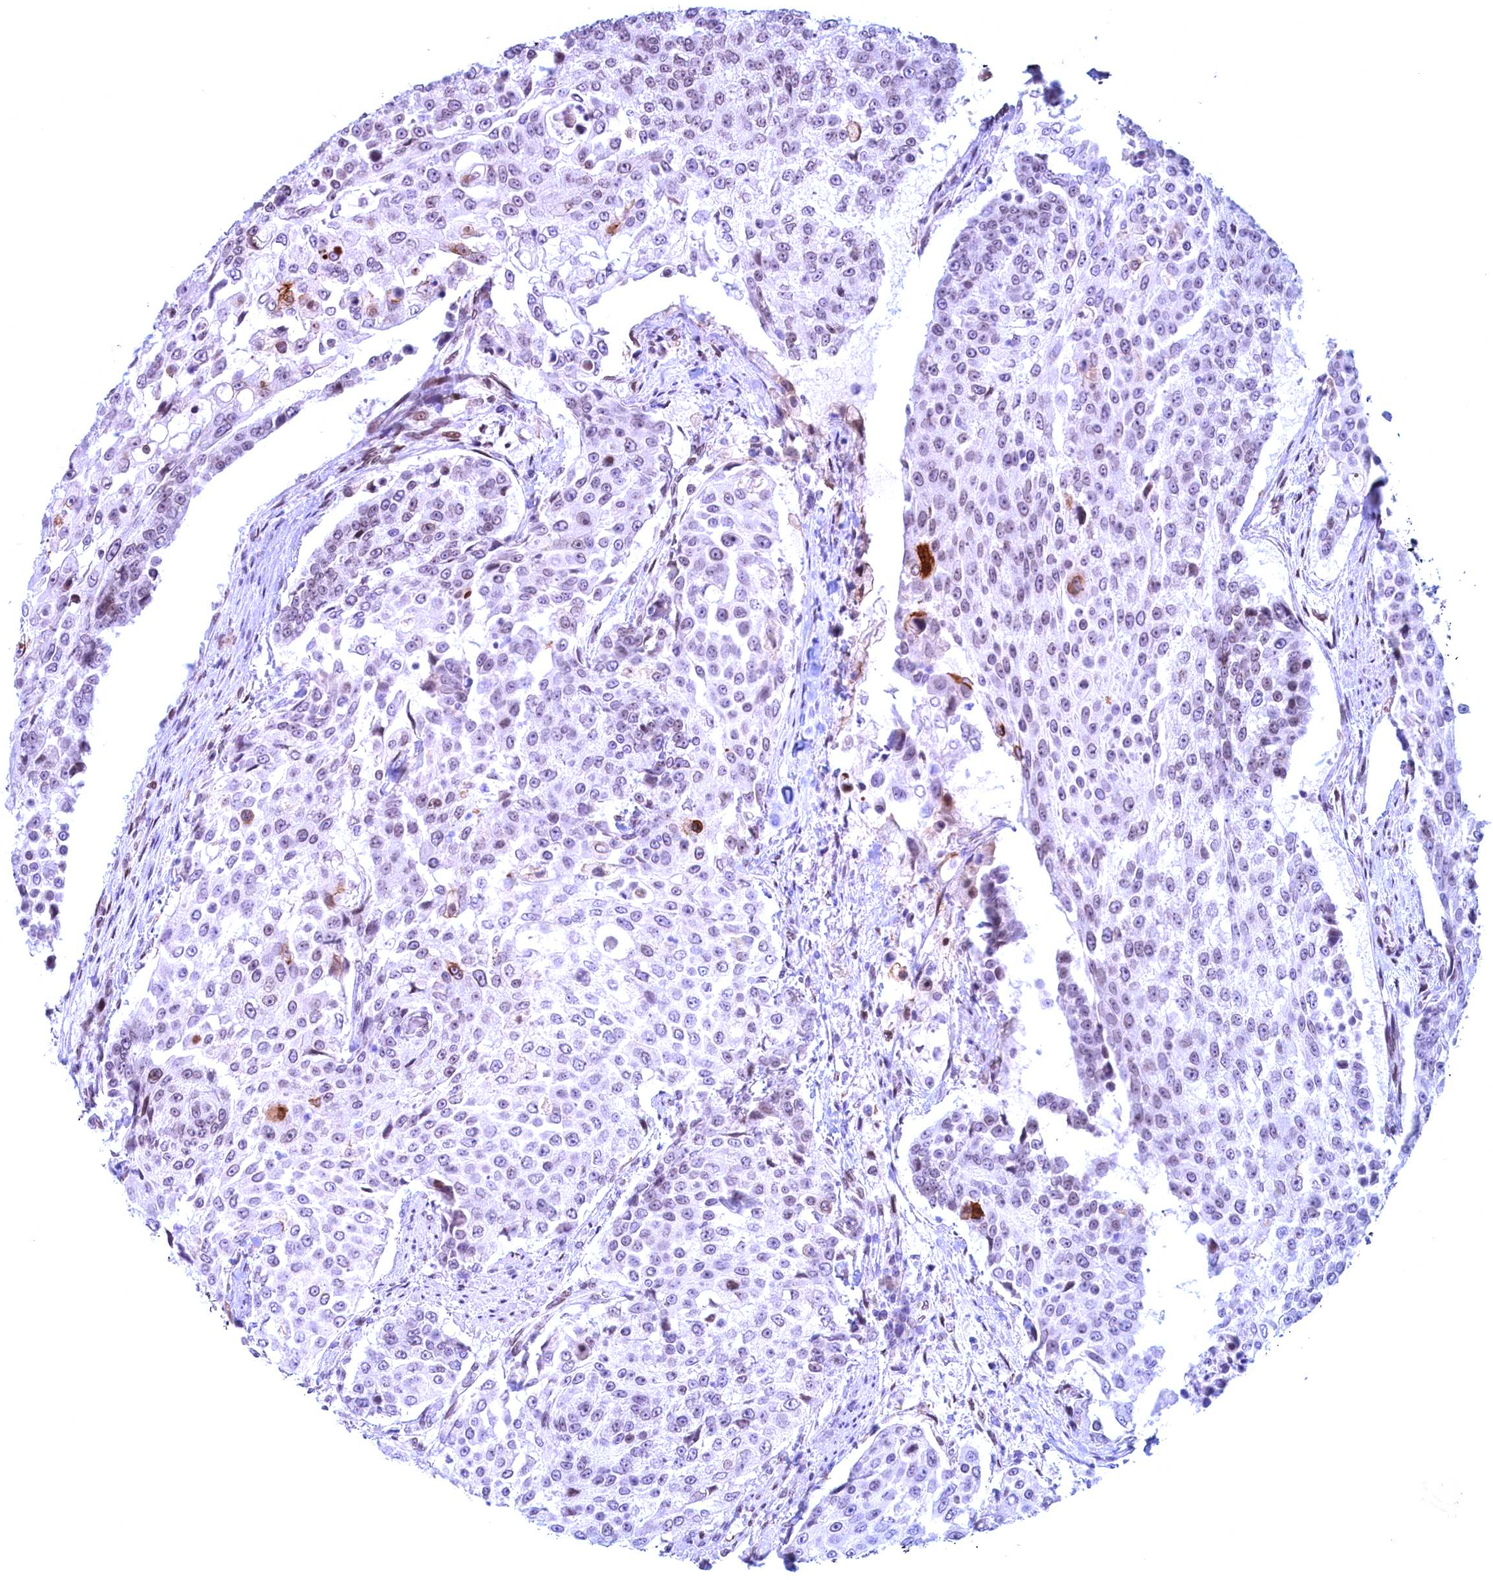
{"staining": {"intensity": "negative", "quantity": "none", "location": "none"}, "tissue": "urothelial cancer", "cell_type": "Tumor cells", "image_type": "cancer", "snomed": [{"axis": "morphology", "description": "Urothelial carcinoma, High grade"}, {"axis": "topography", "description": "Urinary bladder"}], "caption": "Tumor cells show no significant expression in urothelial cancer. (DAB immunohistochemistry (IHC), high magnification).", "gene": "GPSM1", "patient": {"sex": "female", "age": 63}}